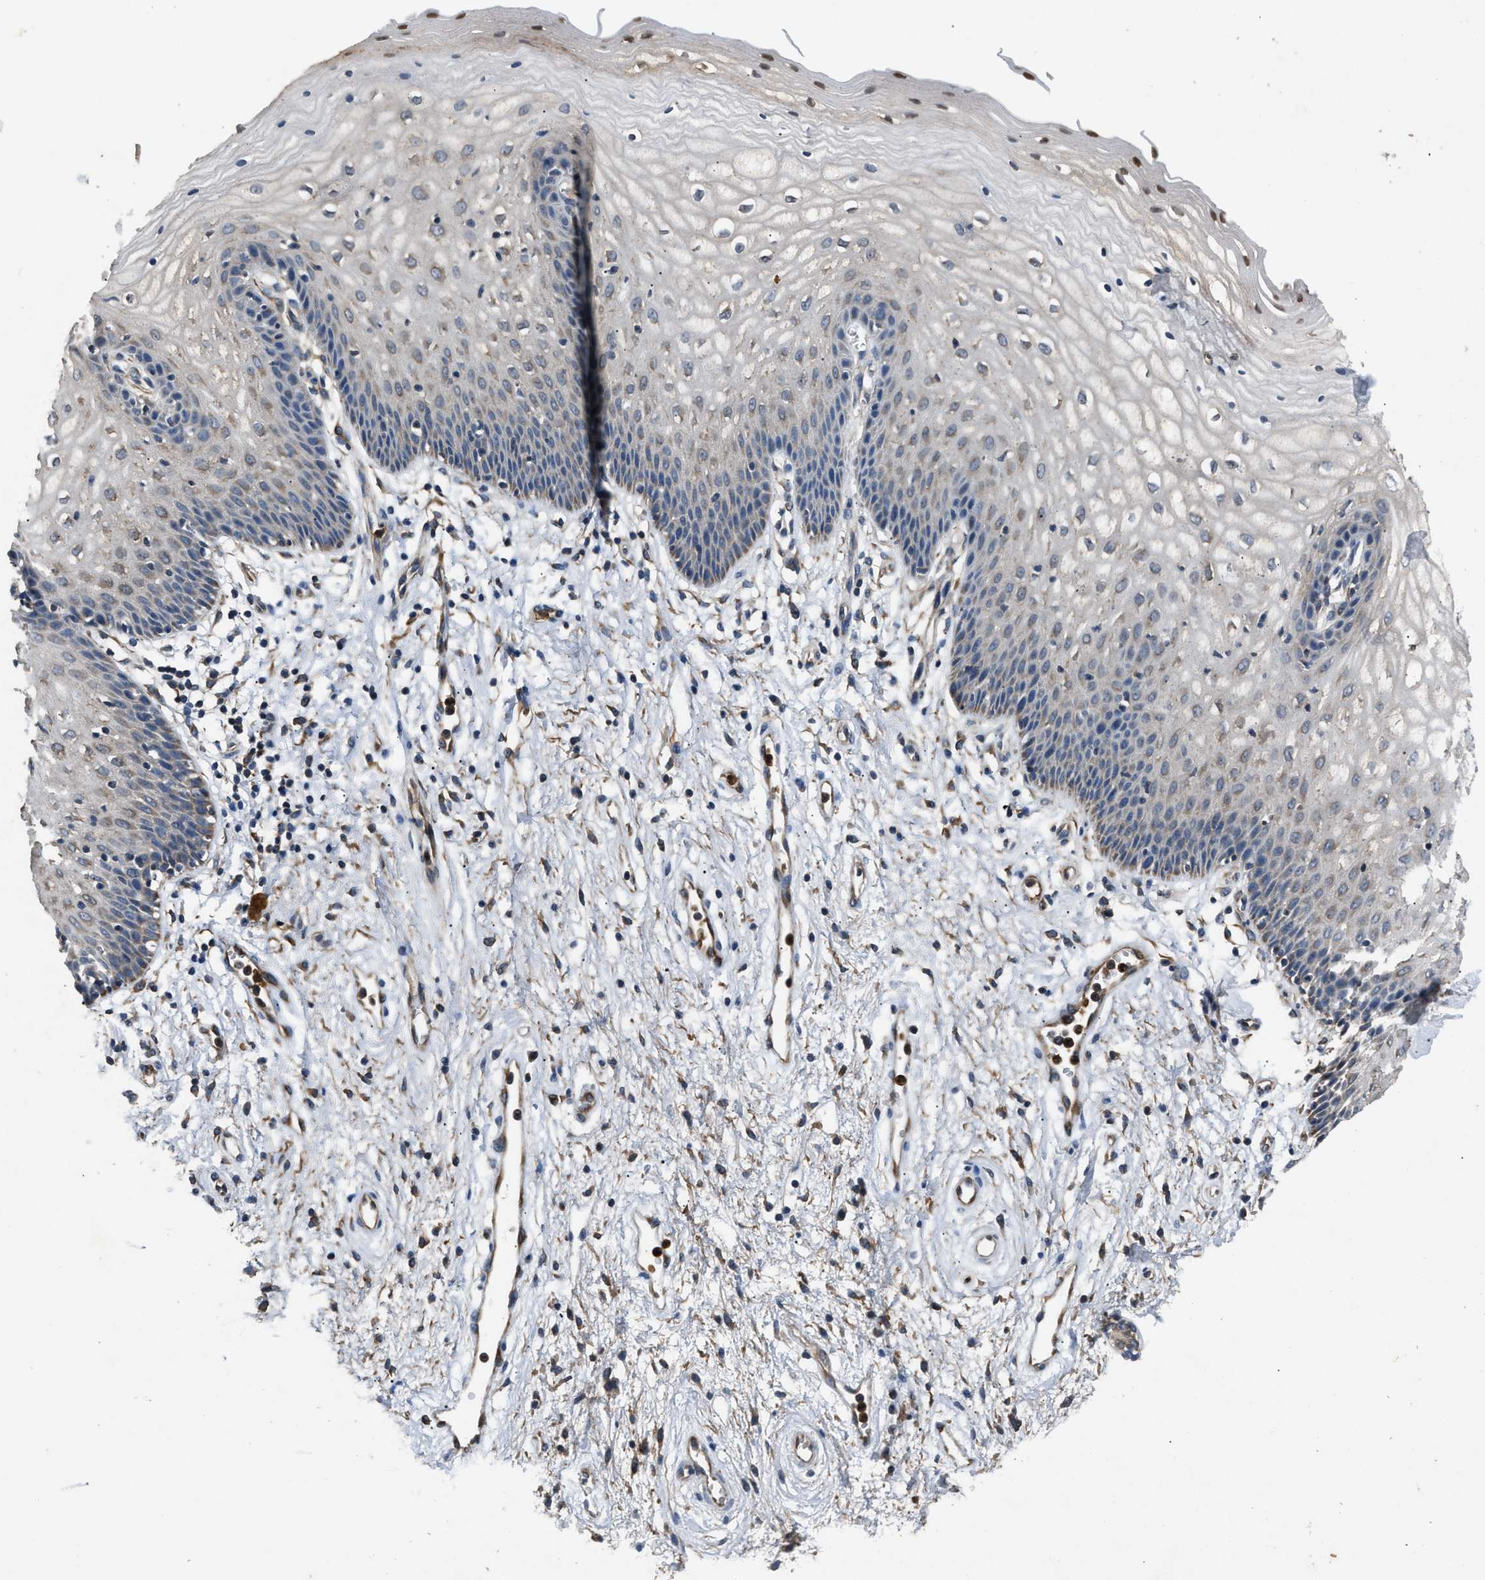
{"staining": {"intensity": "negative", "quantity": "none", "location": "none"}, "tissue": "vagina", "cell_type": "Squamous epithelial cells", "image_type": "normal", "snomed": [{"axis": "morphology", "description": "Normal tissue, NOS"}, {"axis": "topography", "description": "Vagina"}], "caption": "The histopathology image demonstrates no staining of squamous epithelial cells in unremarkable vagina.", "gene": "PPID", "patient": {"sex": "female", "age": 34}}